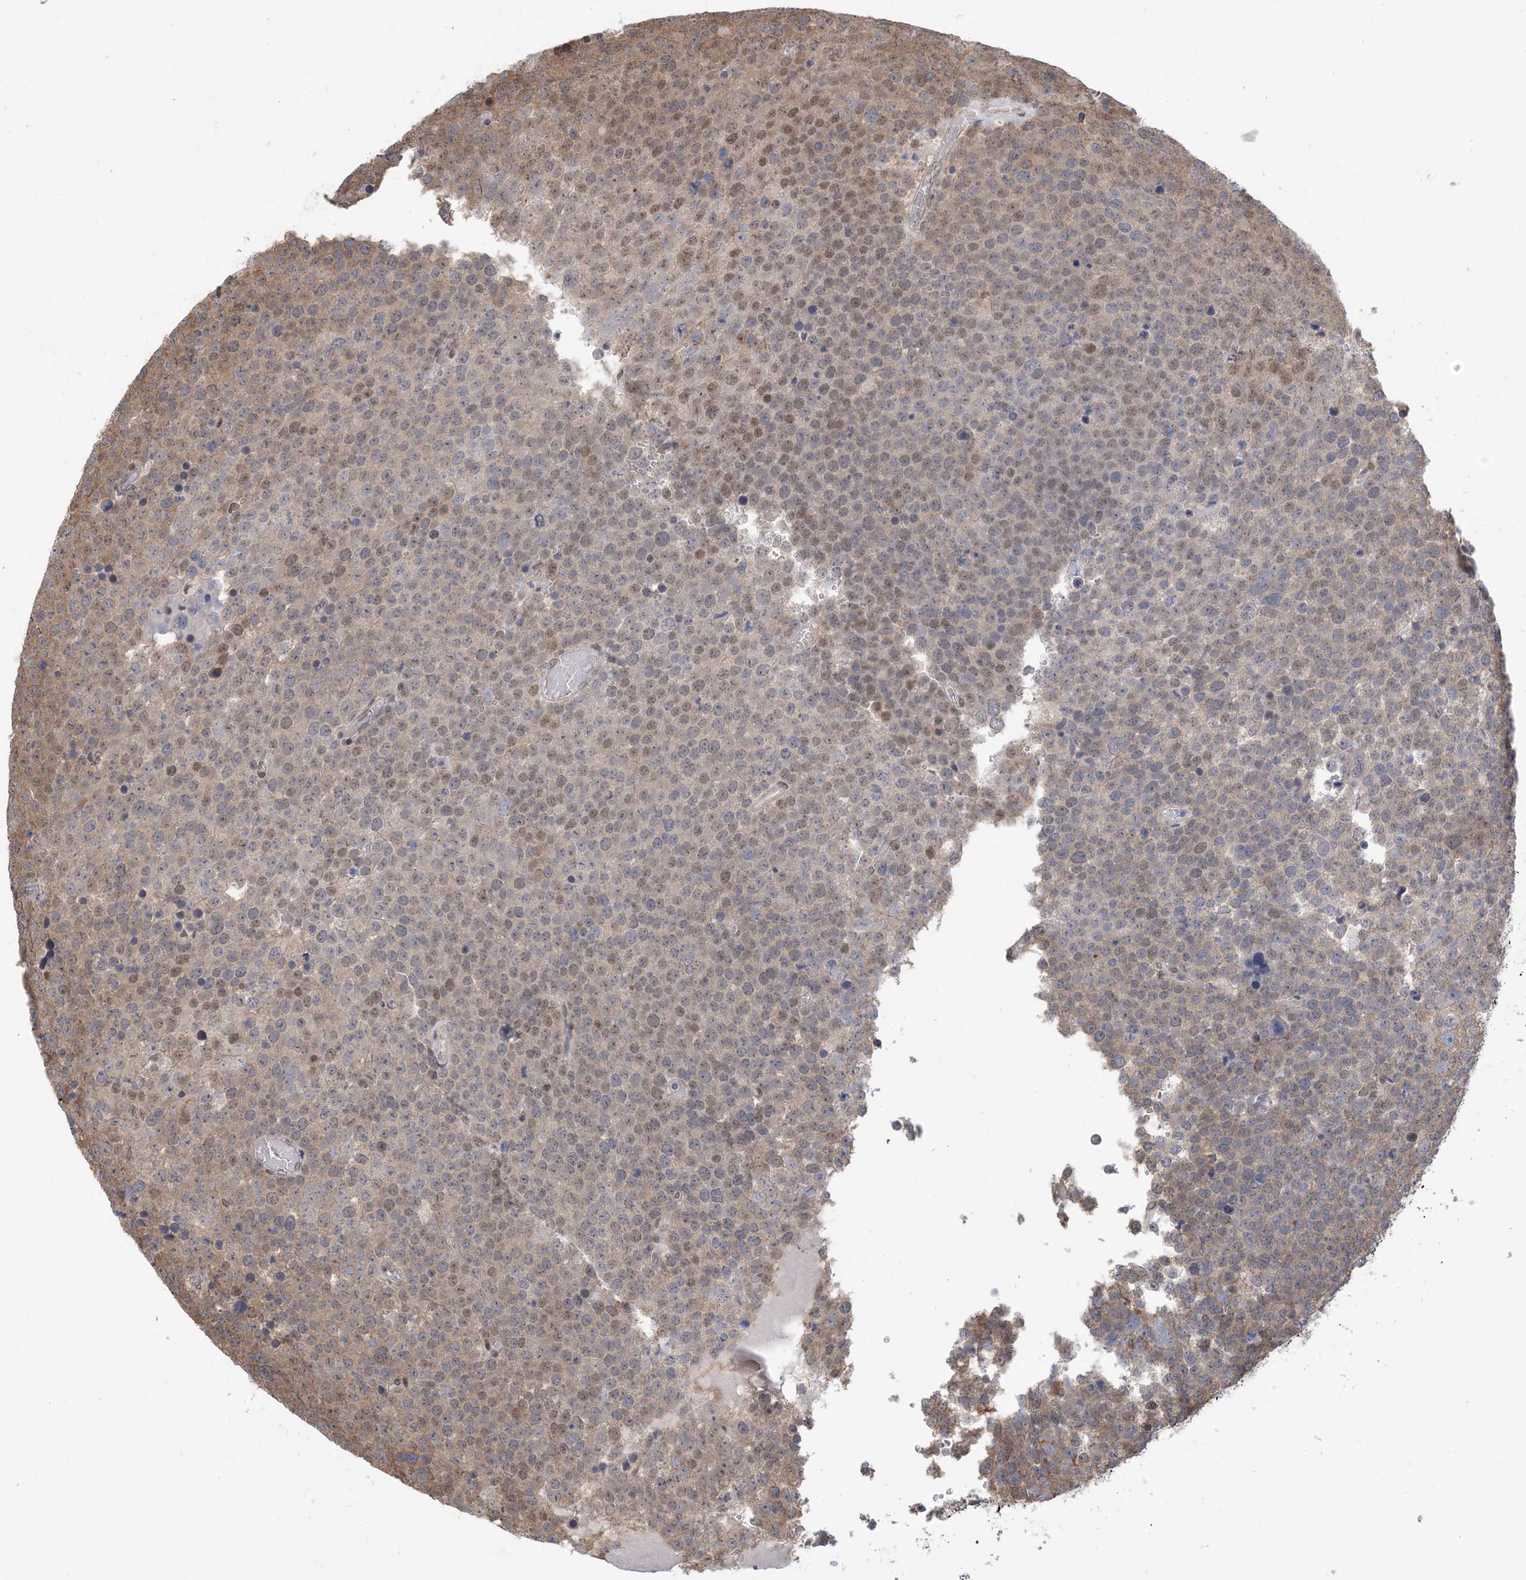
{"staining": {"intensity": "moderate", "quantity": "25%-75%", "location": "nuclear"}, "tissue": "testis cancer", "cell_type": "Tumor cells", "image_type": "cancer", "snomed": [{"axis": "morphology", "description": "Seminoma, NOS"}, {"axis": "topography", "description": "Testis"}], "caption": "Immunohistochemistry staining of testis cancer (seminoma), which demonstrates medium levels of moderate nuclear staining in approximately 25%-75% of tumor cells indicating moderate nuclear protein positivity. The staining was performed using DAB (brown) for protein detection and nuclei were counterstained in hematoxylin (blue).", "gene": "ZNF8", "patient": {"sex": "male", "age": 71}}